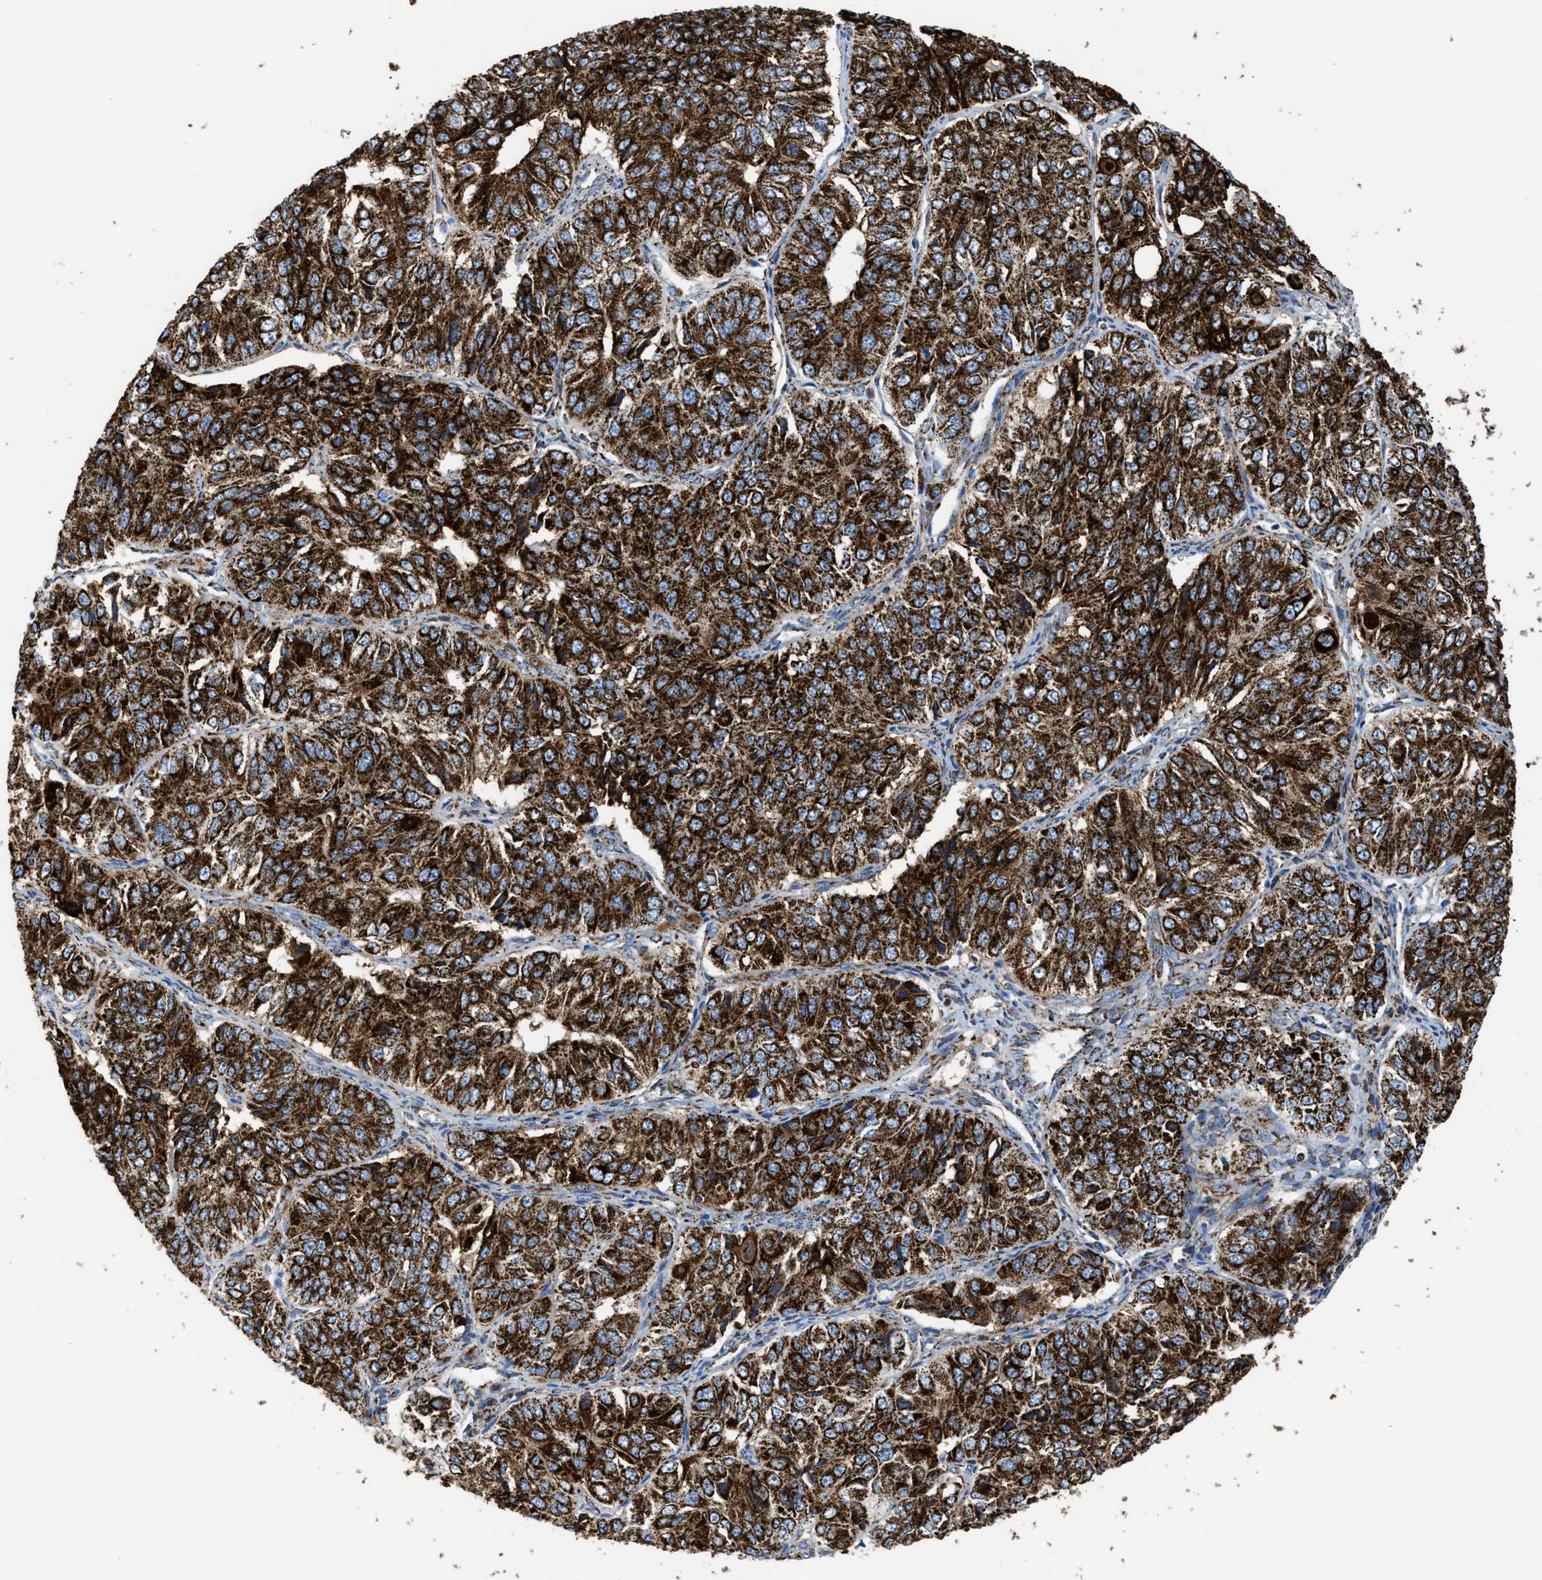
{"staining": {"intensity": "strong", "quantity": ">75%", "location": "cytoplasmic/membranous"}, "tissue": "ovarian cancer", "cell_type": "Tumor cells", "image_type": "cancer", "snomed": [{"axis": "morphology", "description": "Carcinoma, endometroid"}, {"axis": "topography", "description": "Ovary"}], "caption": "Ovarian cancer was stained to show a protein in brown. There is high levels of strong cytoplasmic/membranous expression in approximately >75% of tumor cells.", "gene": "ECHS1", "patient": {"sex": "female", "age": 51}}